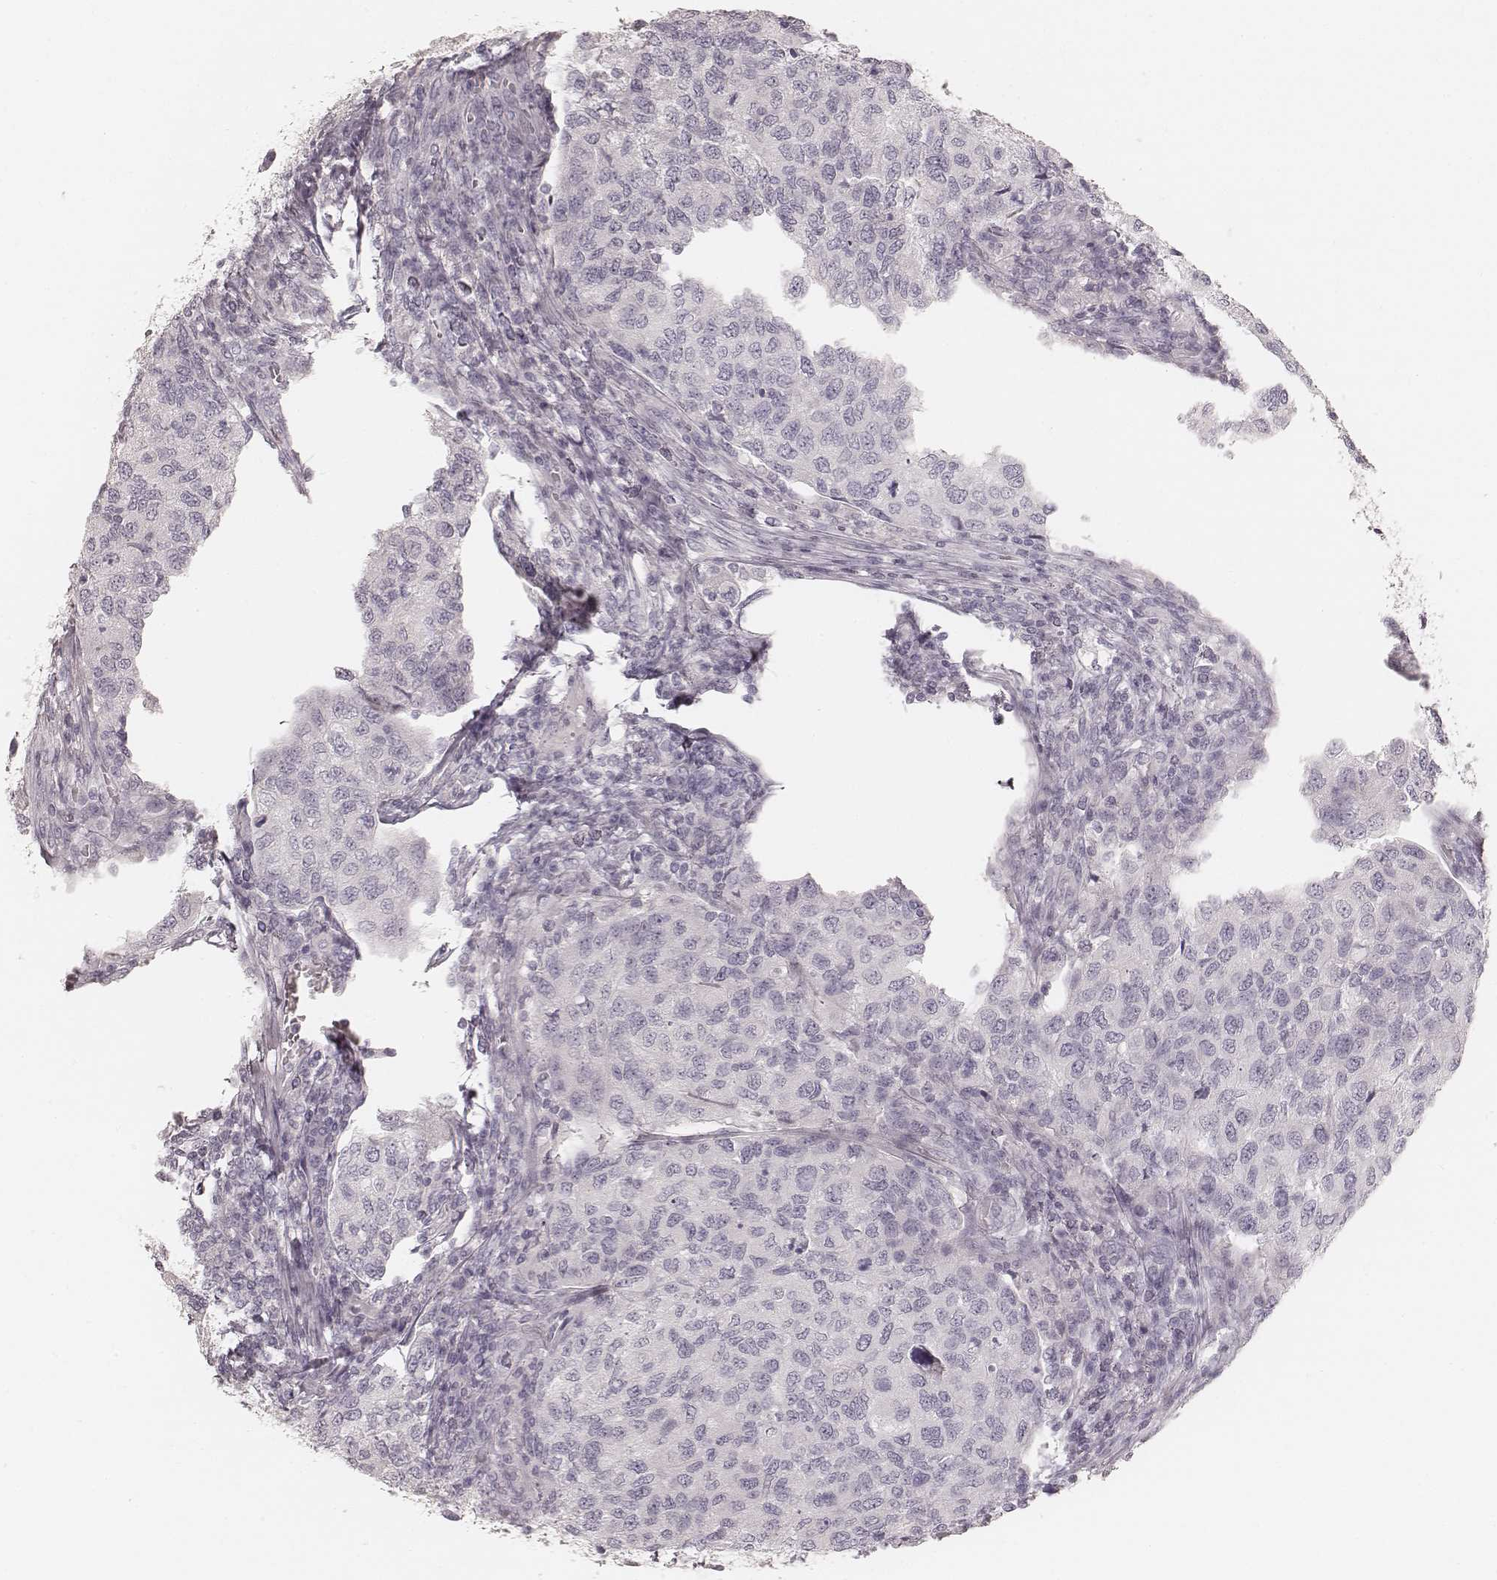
{"staining": {"intensity": "negative", "quantity": "none", "location": "none"}, "tissue": "urothelial cancer", "cell_type": "Tumor cells", "image_type": "cancer", "snomed": [{"axis": "morphology", "description": "Urothelial carcinoma, High grade"}, {"axis": "topography", "description": "Urinary bladder"}], "caption": "IHC image of urothelial cancer stained for a protein (brown), which demonstrates no positivity in tumor cells.", "gene": "KRT26", "patient": {"sex": "female", "age": 78}}